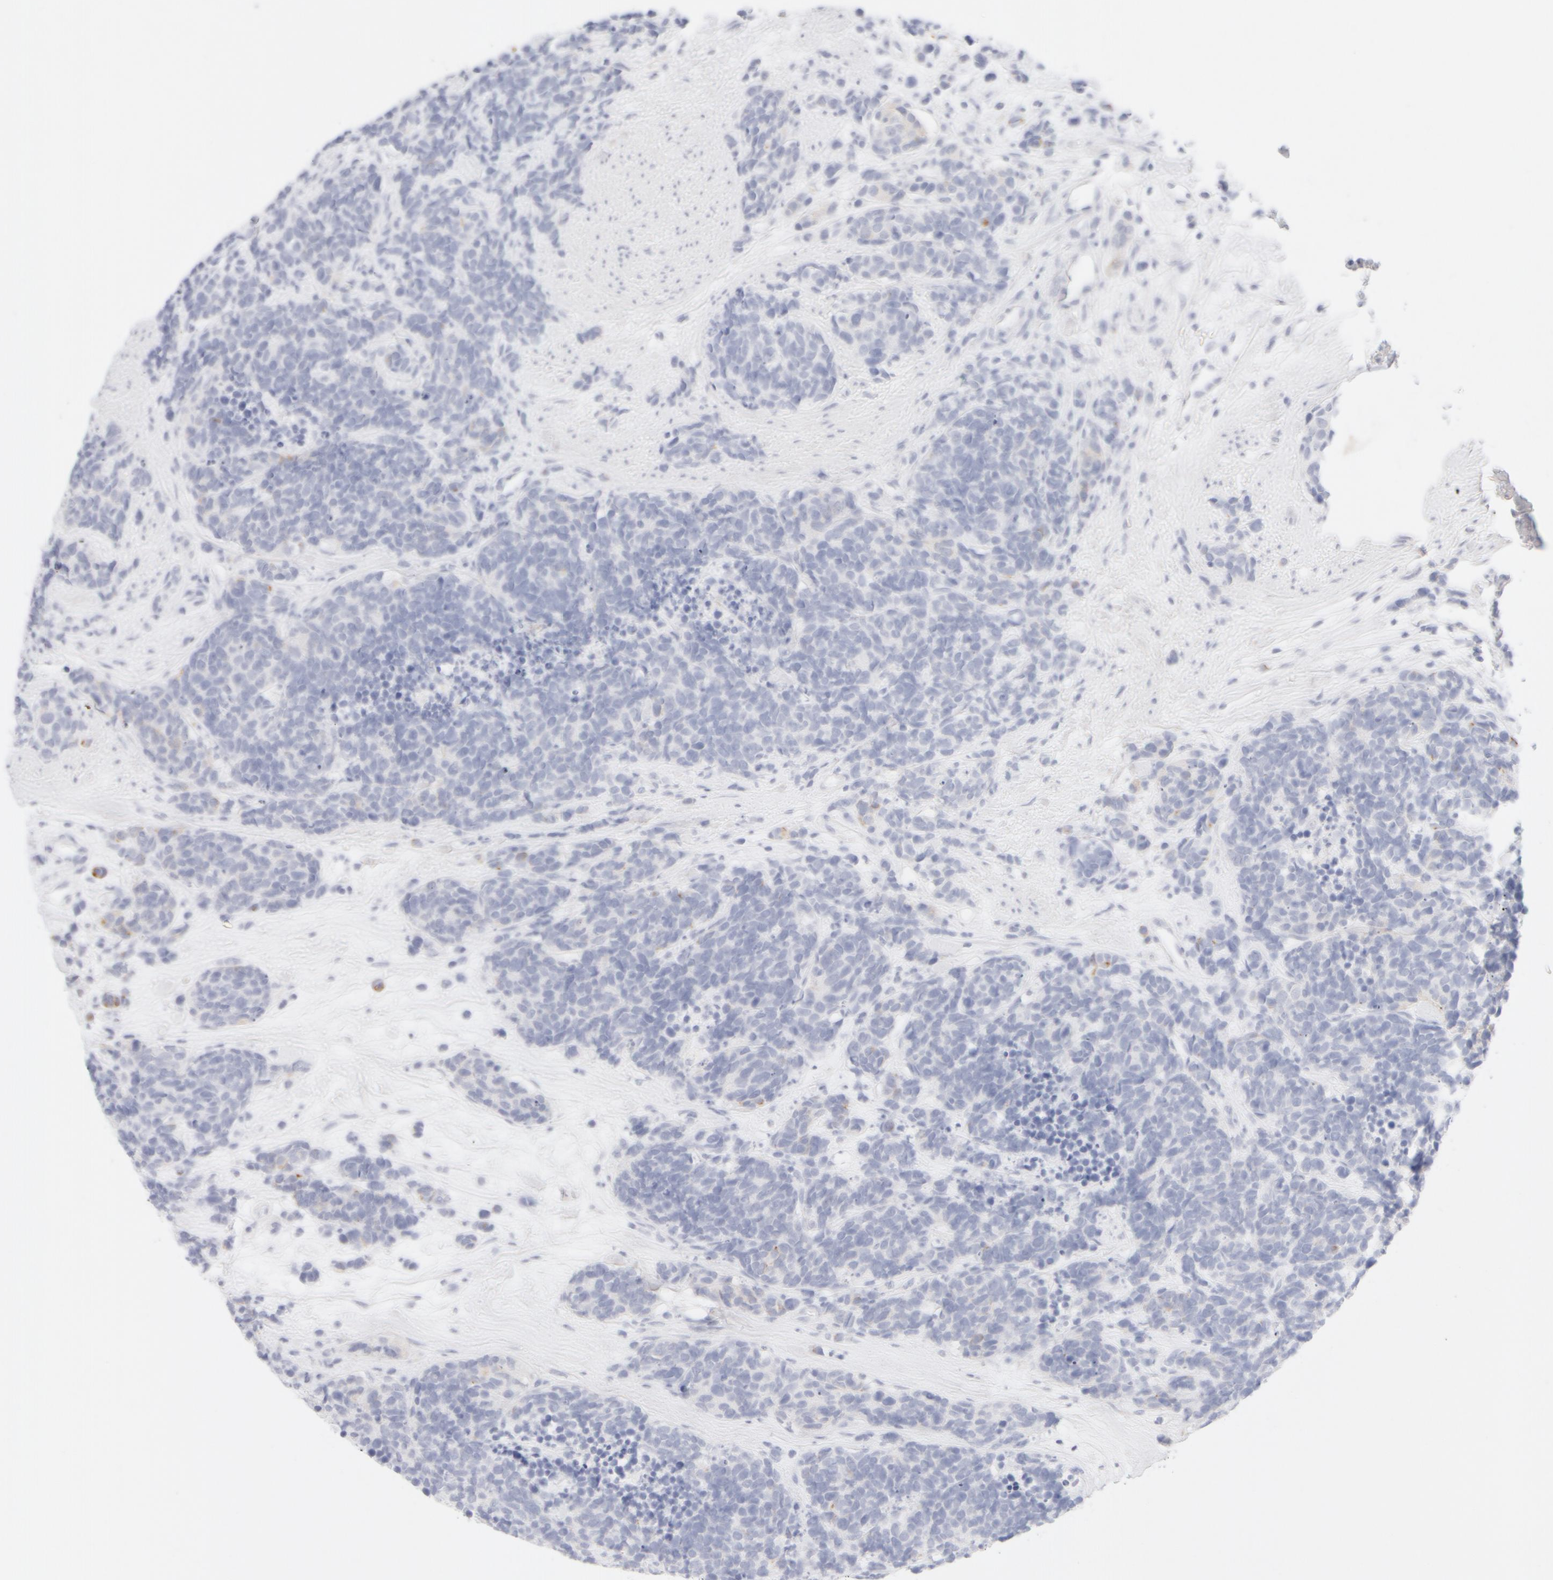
{"staining": {"intensity": "negative", "quantity": "none", "location": "none"}, "tissue": "carcinoid", "cell_type": "Tumor cells", "image_type": "cancer", "snomed": [{"axis": "morphology", "description": "Carcinoma, NOS"}, {"axis": "morphology", "description": "Carcinoid, malignant, NOS"}, {"axis": "topography", "description": "Urinary bladder"}], "caption": "Immunohistochemistry histopathology image of carcinoid stained for a protein (brown), which shows no positivity in tumor cells.", "gene": "KRT15", "patient": {"sex": "male", "age": 57}}